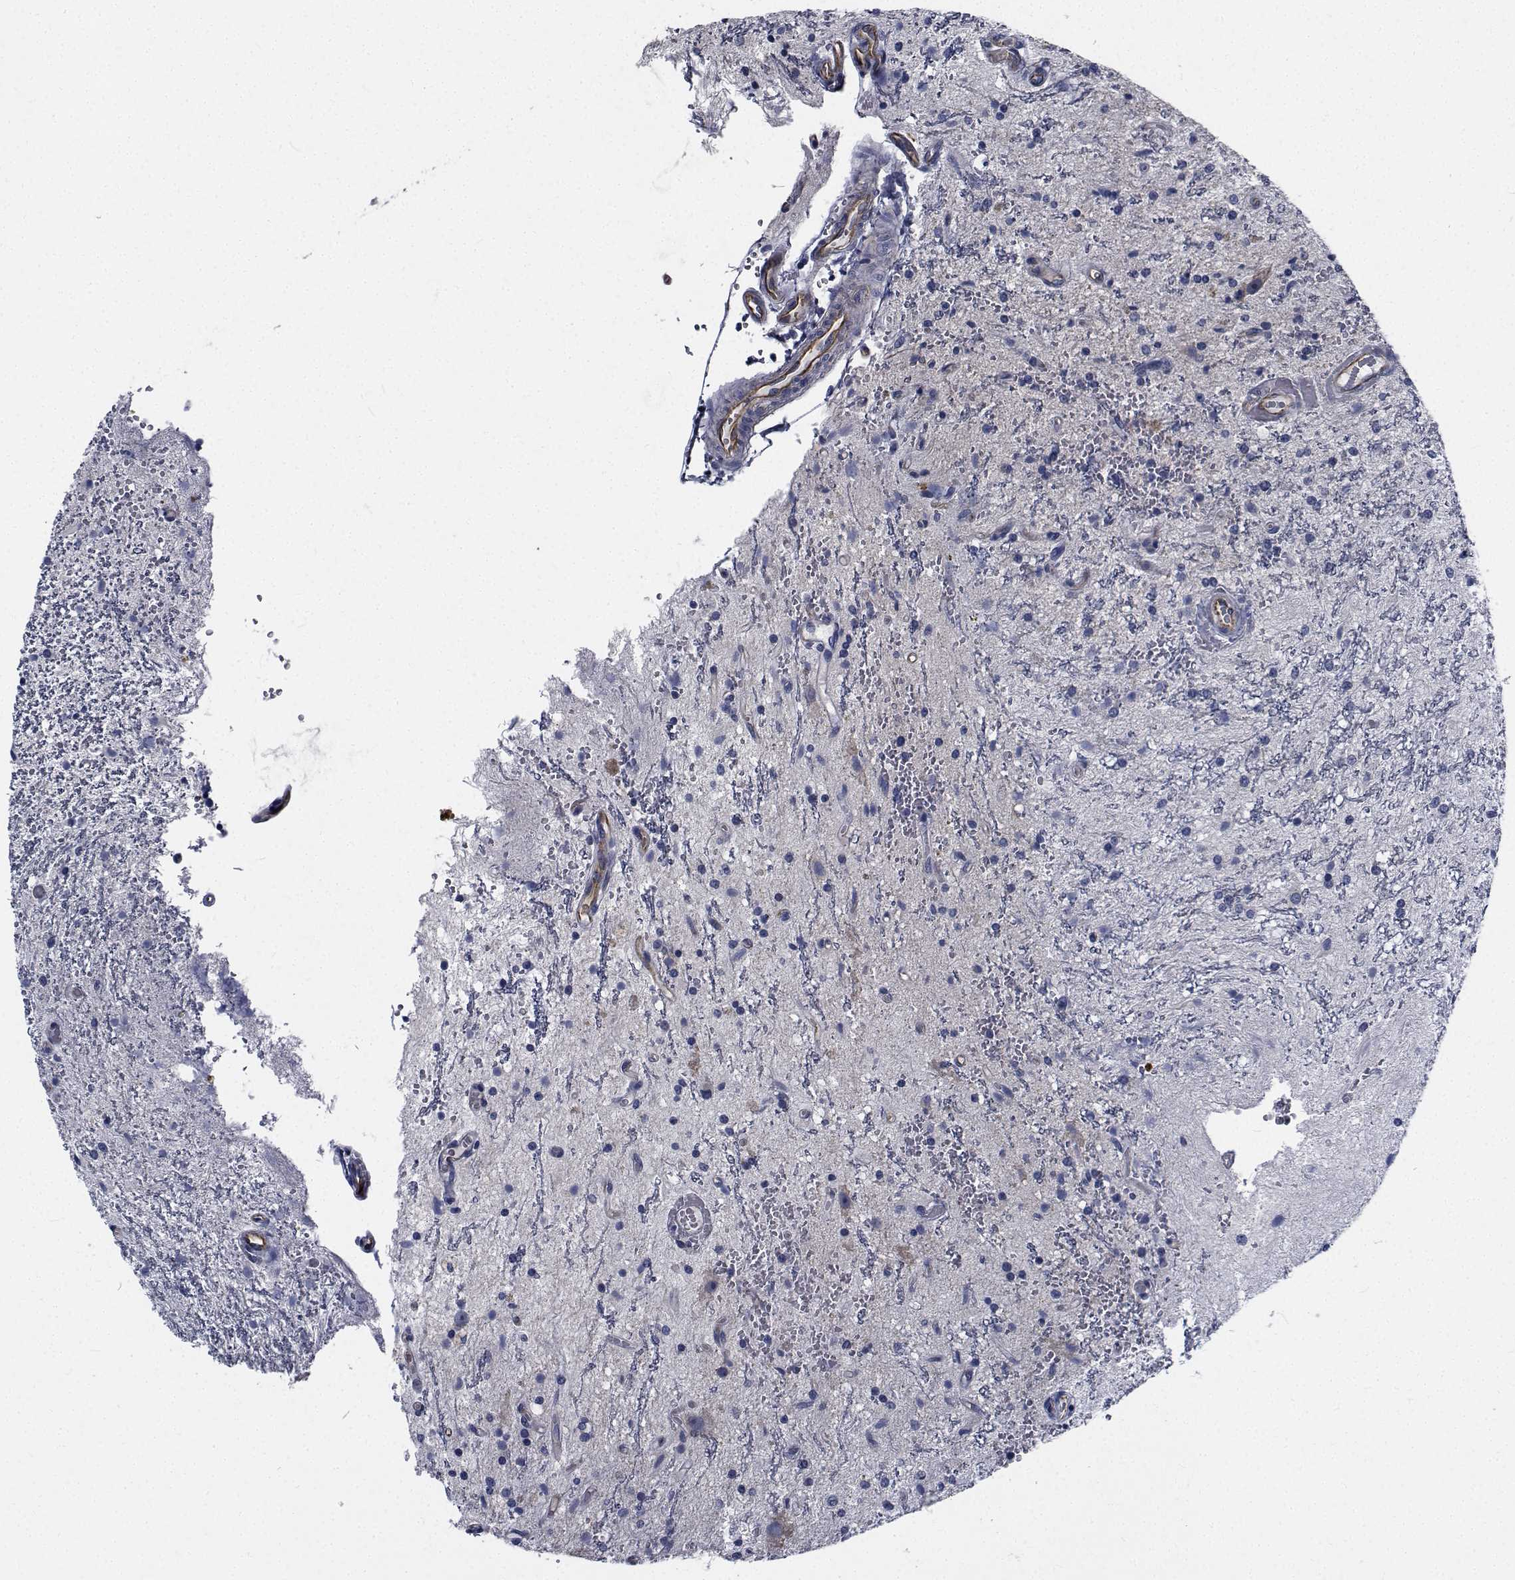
{"staining": {"intensity": "weak", "quantity": "<25%", "location": "cytoplasmic/membranous"}, "tissue": "glioma", "cell_type": "Tumor cells", "image_type": "cancer", "snomed": [{"axis": "morphology", "description": "Glioma, malignant, Low grade"}, {"axis": "topography", "description": "Cerebellum"}], "caption": "Tumor cells are negative for protein expression in human malignant low-grade glioma.", "gene": "TTBK1", "patient": {"sex": "female", "age": 14}}